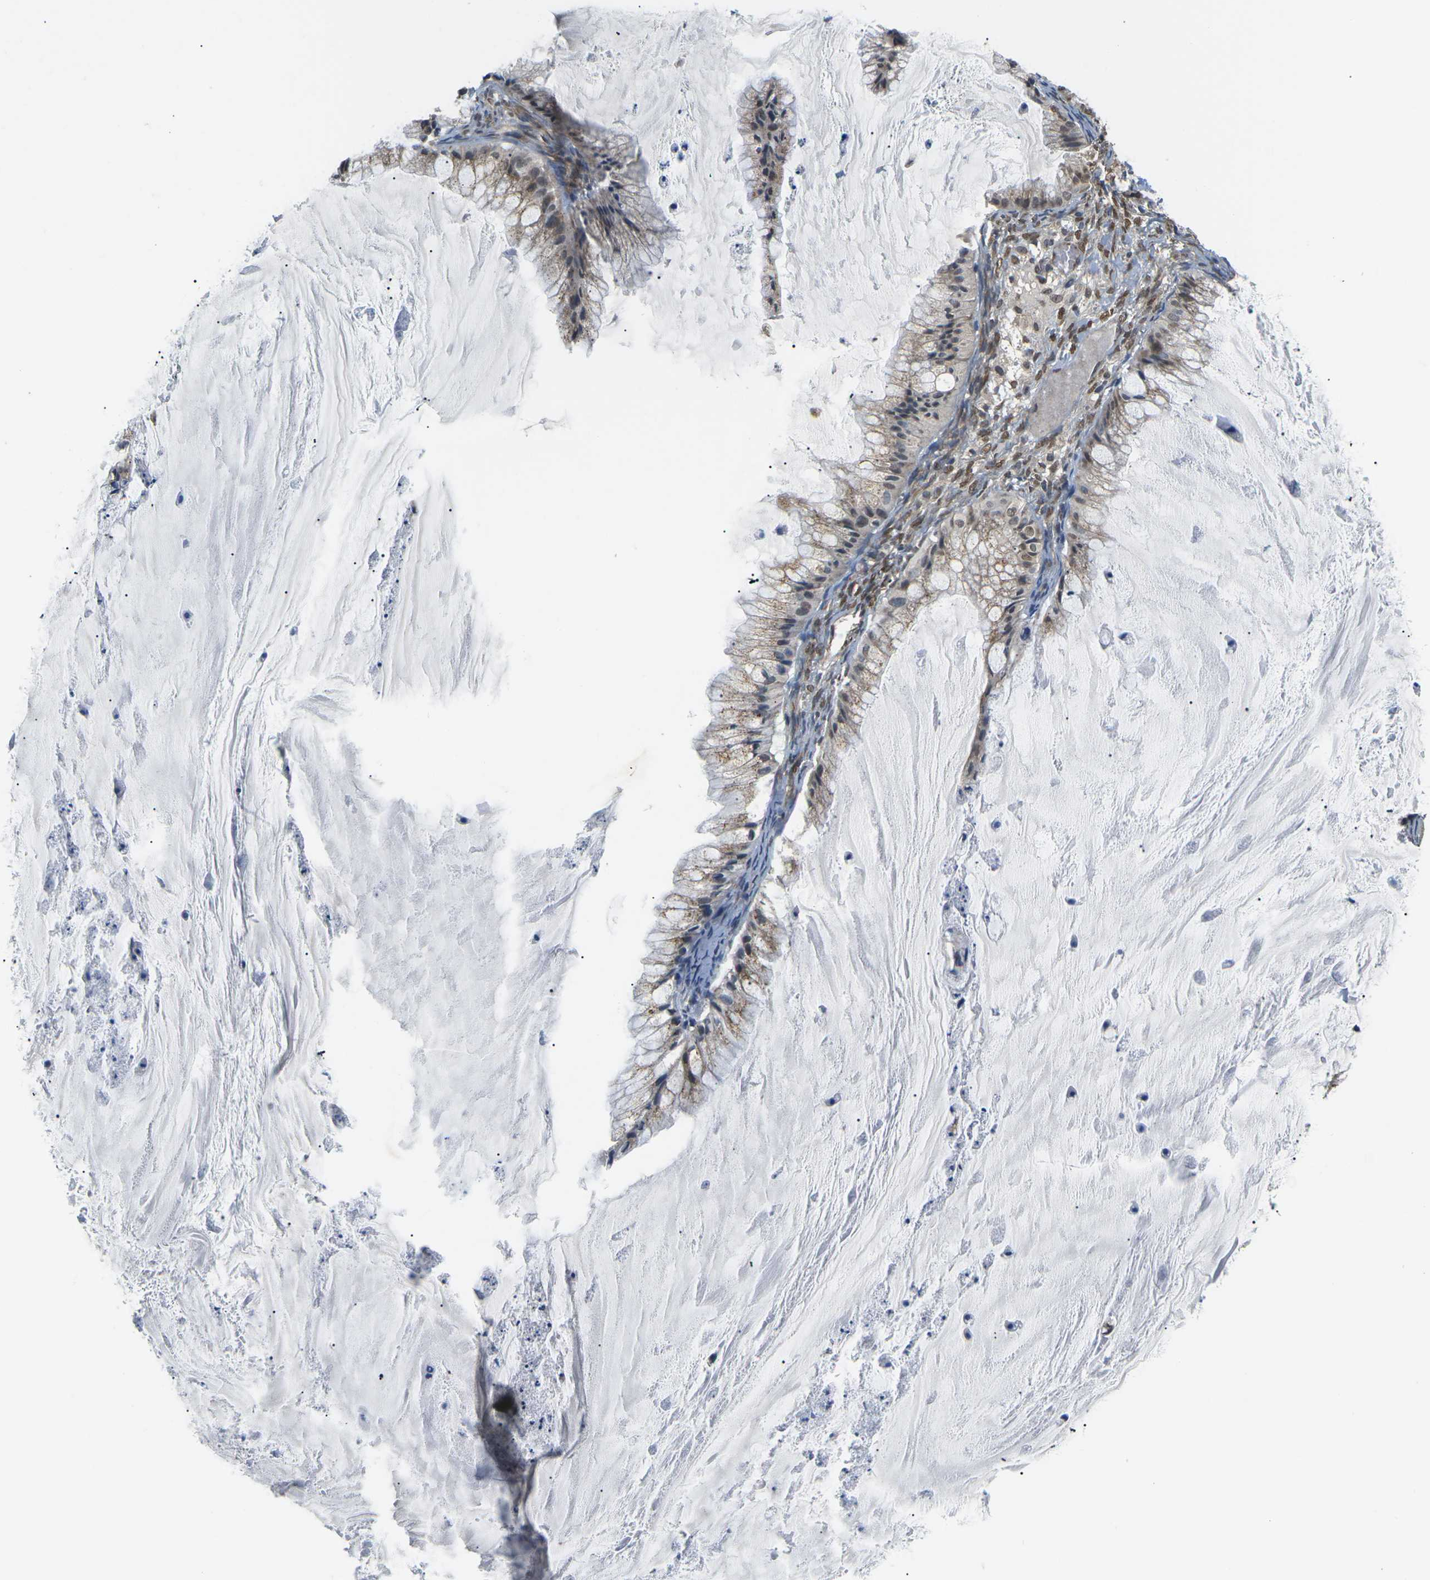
{"staining": {"intensity": "moderate", "quantity": "25%-75%", "location": "cytoplasmic/membranous,nuclear"}, "tissue": "ovarian cancer", "cell_type": "Tumor cells", "image_type": "cancer", "snomed": [{"axis": "morphology", "description": "Cystadenocarcinoma, mucinous, NOS"}, {"axis": "topography", "description": "Ovary"}], "caption": "Ovarian mucinous cystadenocarcinoma was stained to show a protein in brown. There is medium levels of moderate cytoplasmic/membranous and nuclear staining in approximately 25%-75% of tumor cells. (DAB = brown stain, brightfield microscopy at high magnification).", "gene": "ERBB4", "patient": {"sex": "female", "age": 57}}